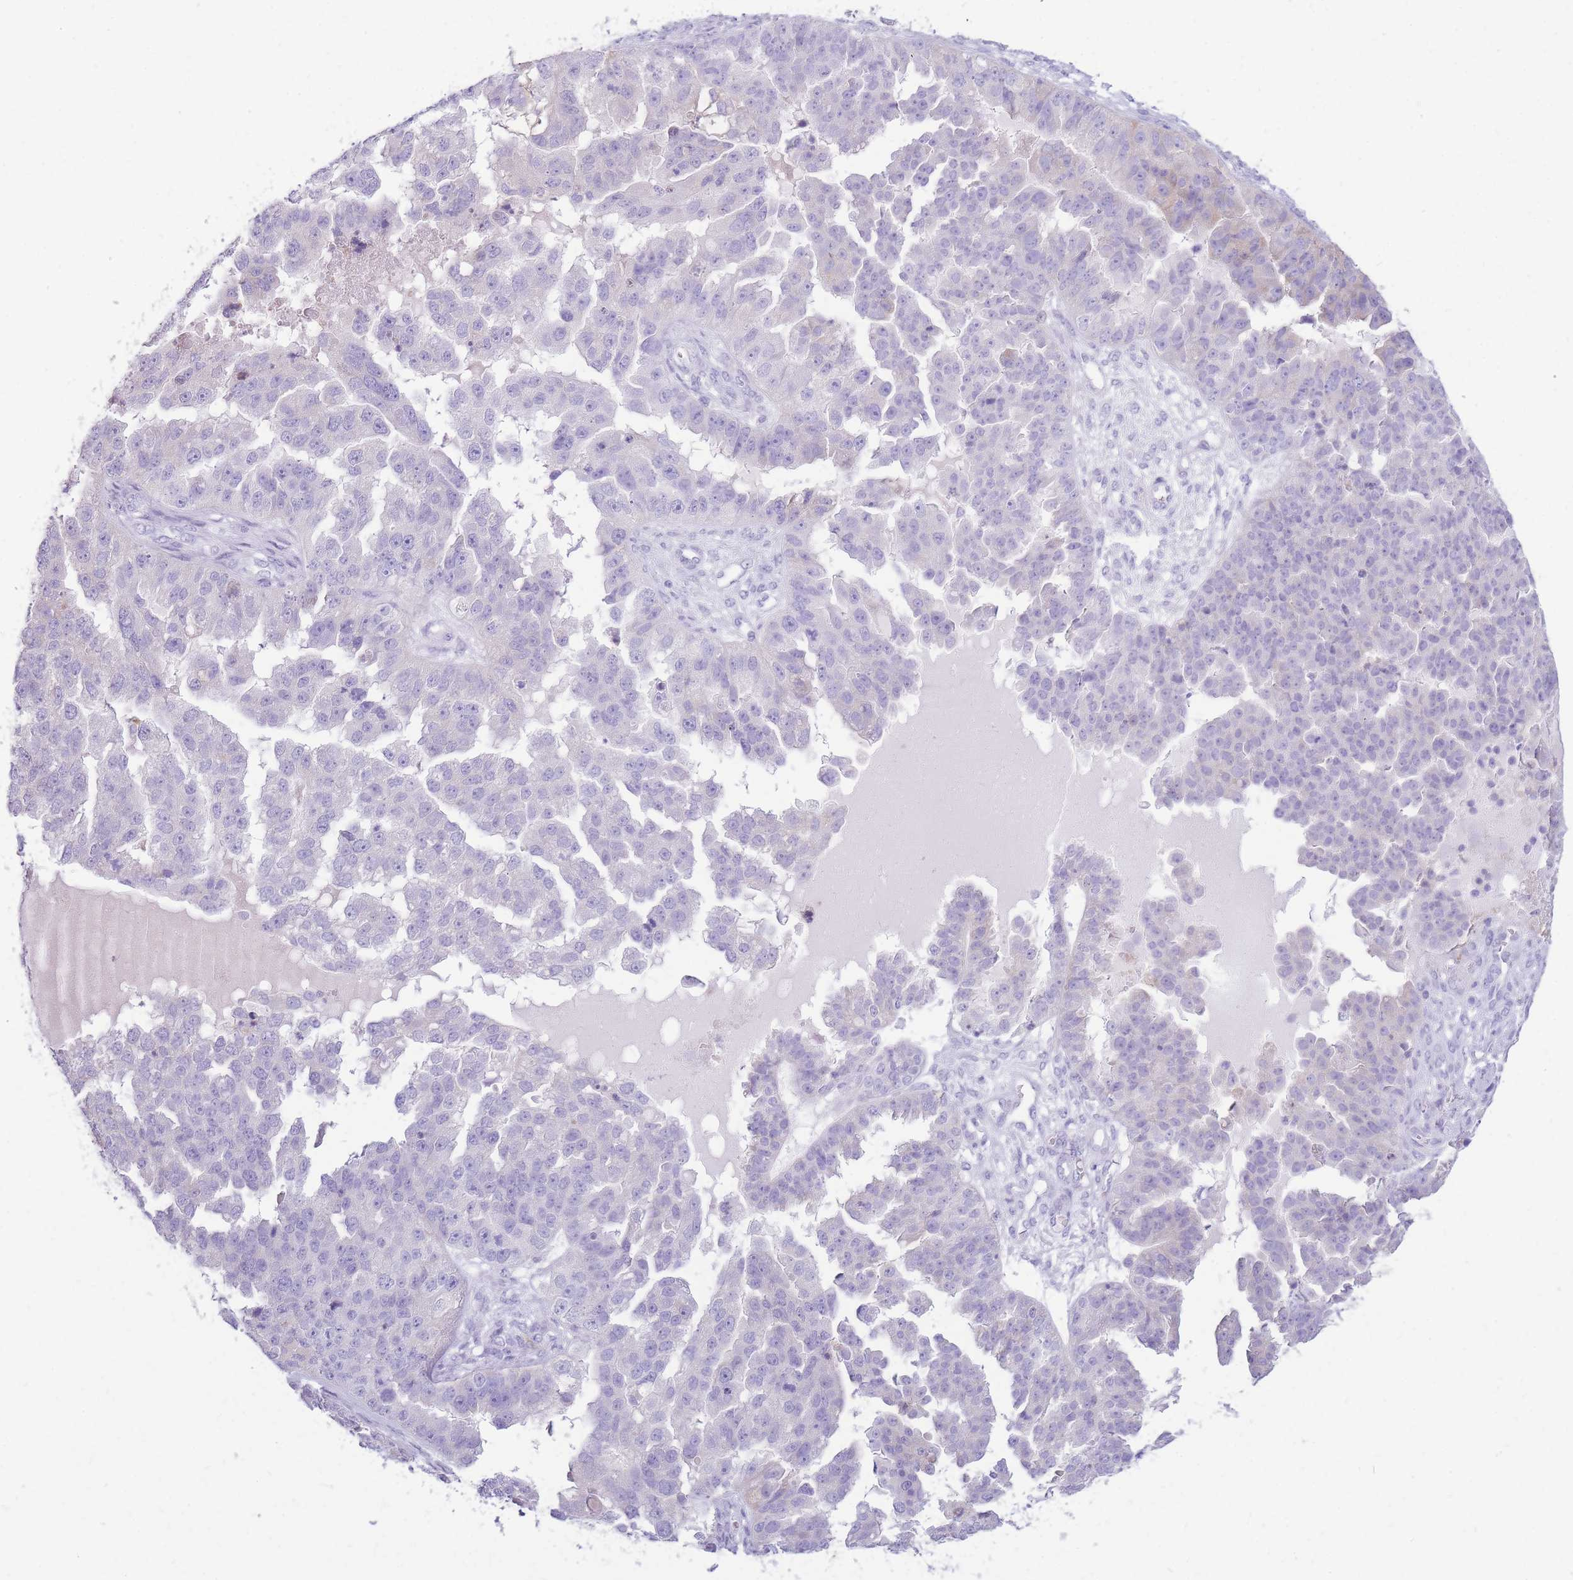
{"staining": {"intensity": "negative", "quantity": "none", "location": "none"}, "tissue": "ovarian cancer", "cell_type": "Tumor cells", "image_type": "cancer", "snomed": [{"axis": "morphology", "description": "Cystadenocarcinoma, serous, NOS"}, {"axis": "topography", "description": "Ovary"}], "caption": "This is an IHC photomicrograph of ovarian serous cystadenocarcinoma. There is no staining in tumor cells.", "gene": "TPSAB1", "patient": {"sex": "female", "age": 58}}